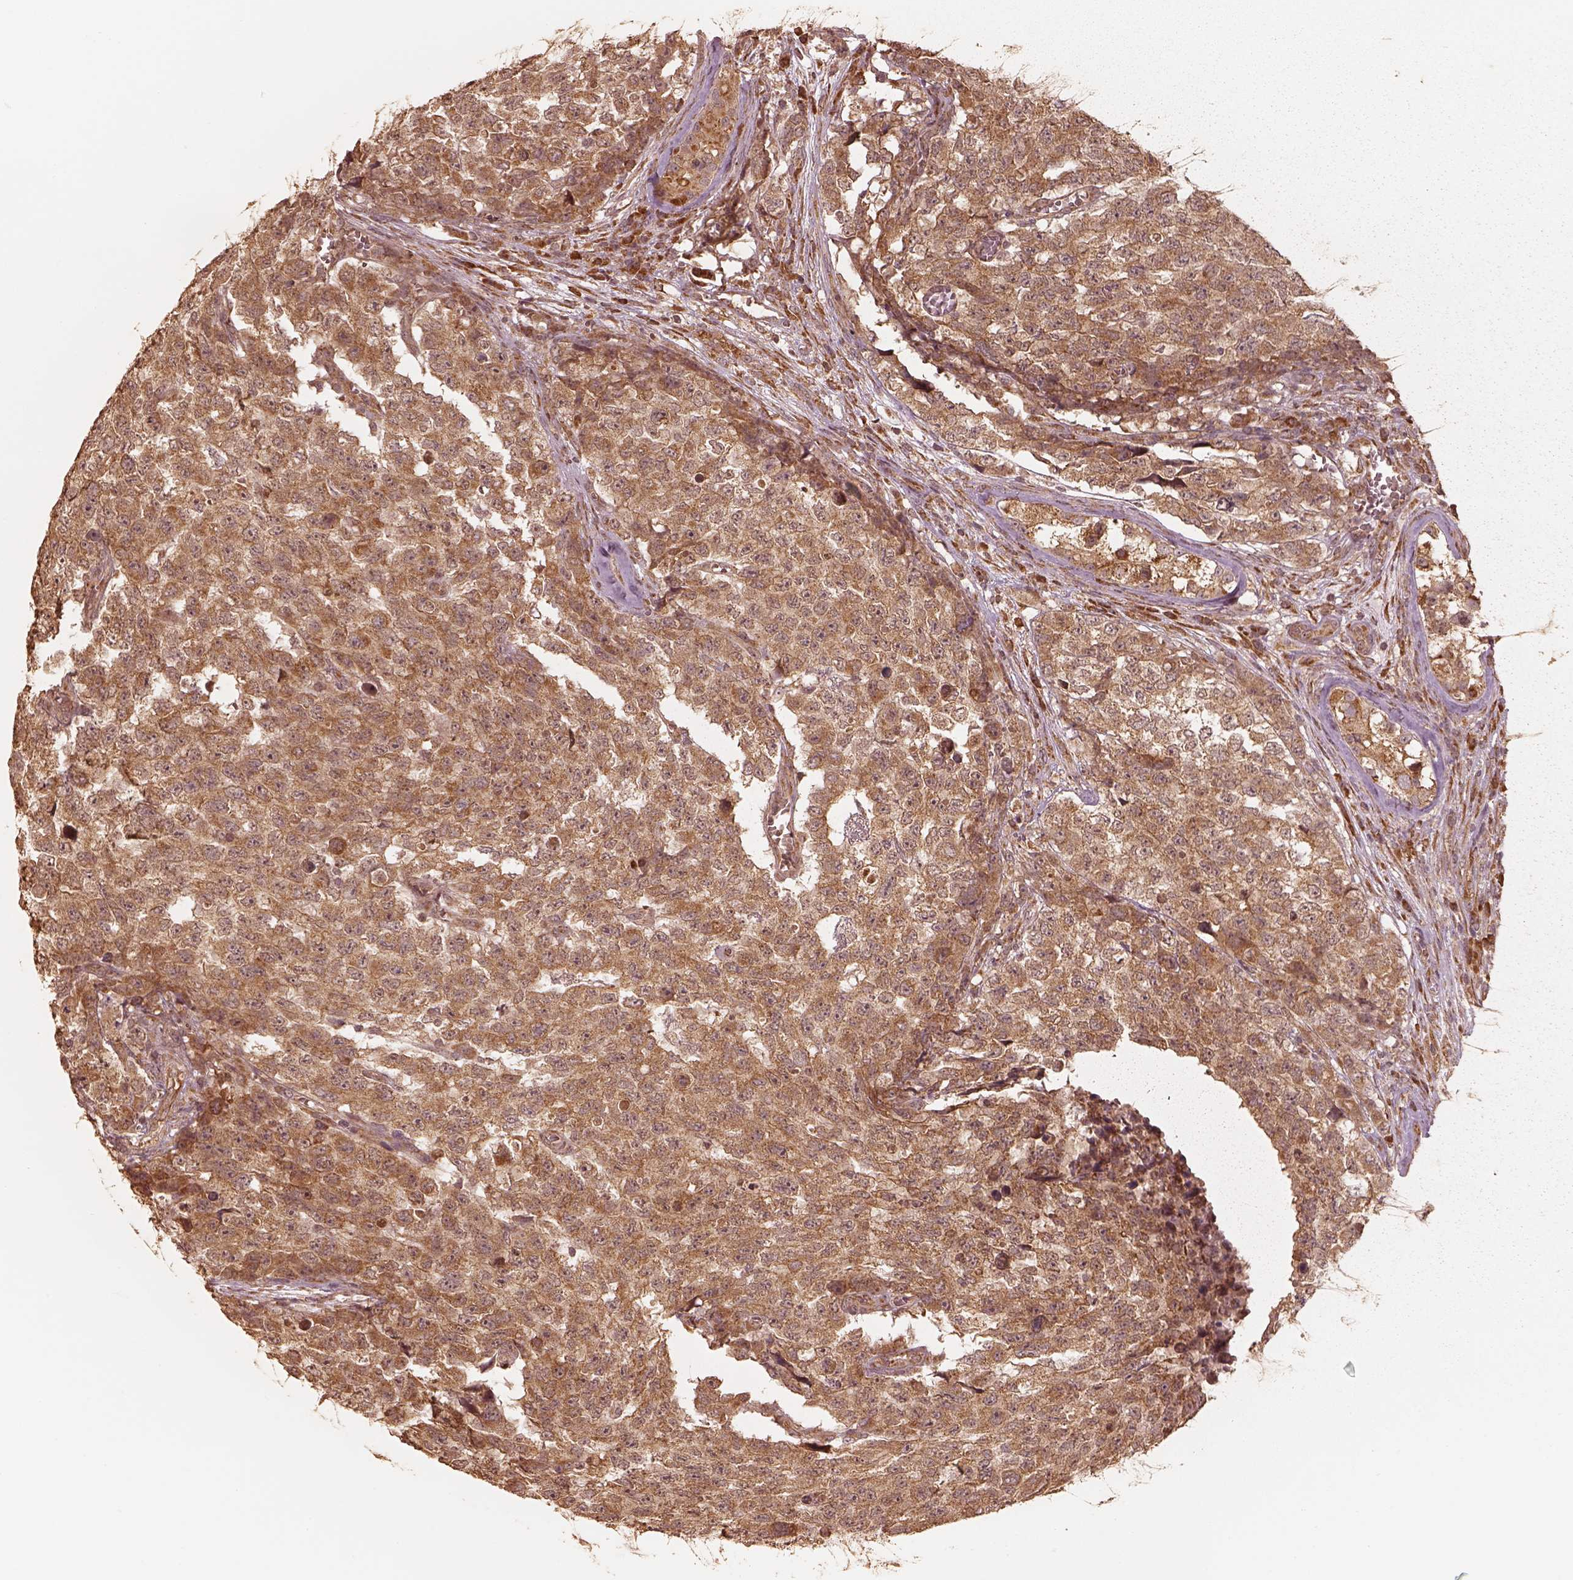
{"staining": {"intensity": "moderate", "quantity": ">75%", "location": "cytoplasmic/membranous"}, "tissue": "testis cancer", "cell_type": "Tumor cells", "image_type": "cancer", "snomed": [{"axis": "morphology", "description": "Carcinoma, Embryonal, NOS"}, {"axis": "topography", "description": "Testis"}], "caption": "Immunohistochemistry (IHC) histopathology image of human embryonal carcinoma (testis) stained for a protein (brown), which reveals medium levels of moderate cytoplasmic/membranous positivity in approximately >75% of tumor cells.", "gene": "DNAJC25", "patient": {"sex": "male", "age": 23}}